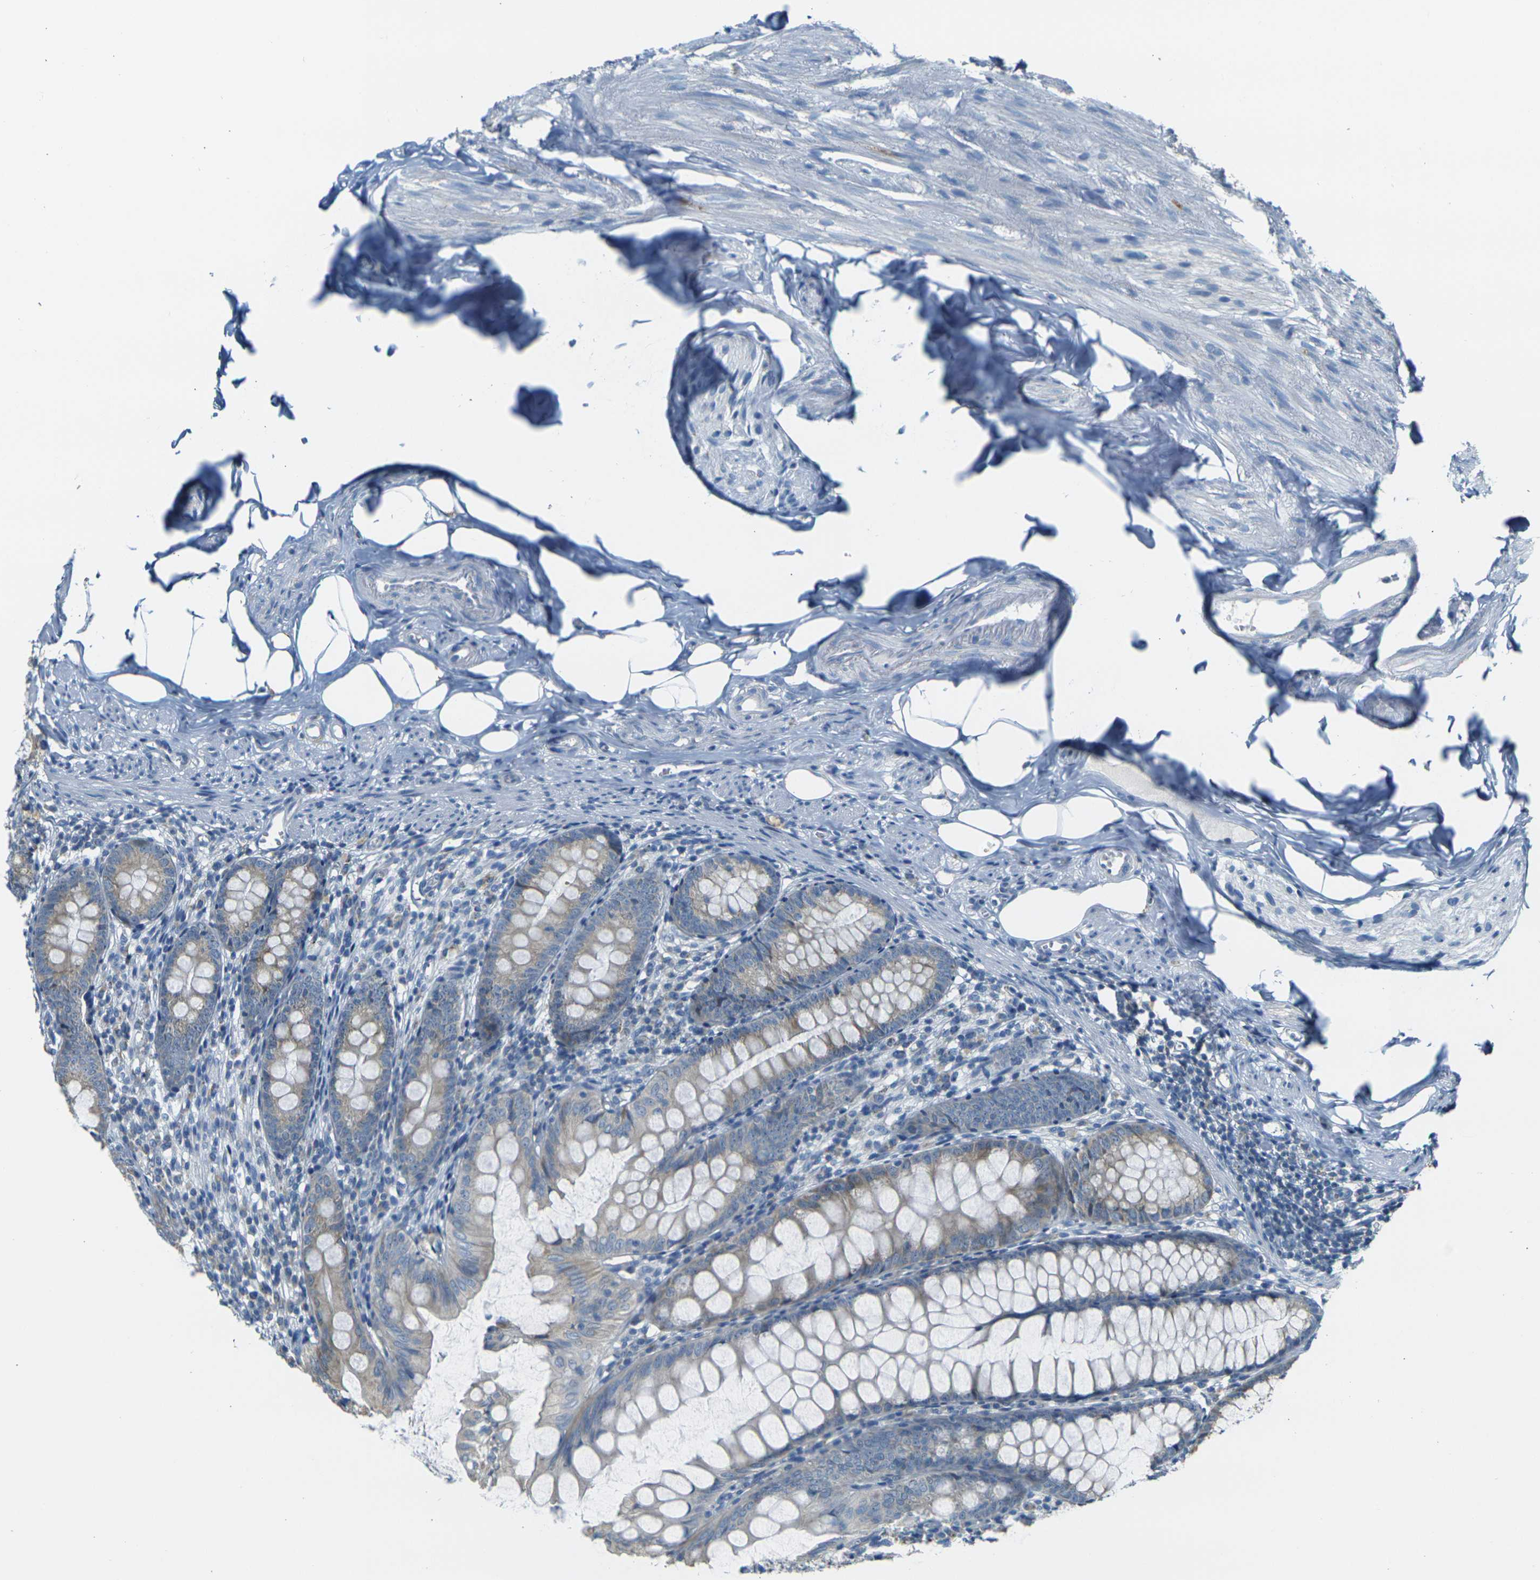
{"staining": {"intensity": "weak", "quantity": ">75%", "location": "cytoplasmic/membranous"}, "tissue": "appendix", "cell_type": "Glandular cells", "image_type": "normal", "snomed": [{"axis": "morphology", "description": "Normal tissue, NOS"}, {"axis": "topography", "description": "Appendix"}], "caption": "Protein analysis of unremarkable appendix displays weak cytoplasmic/membranous positivity in approximately >75% of glandular cells.", "gene": "PARD6B", "patient": {"sex": "female", "age": 77}}